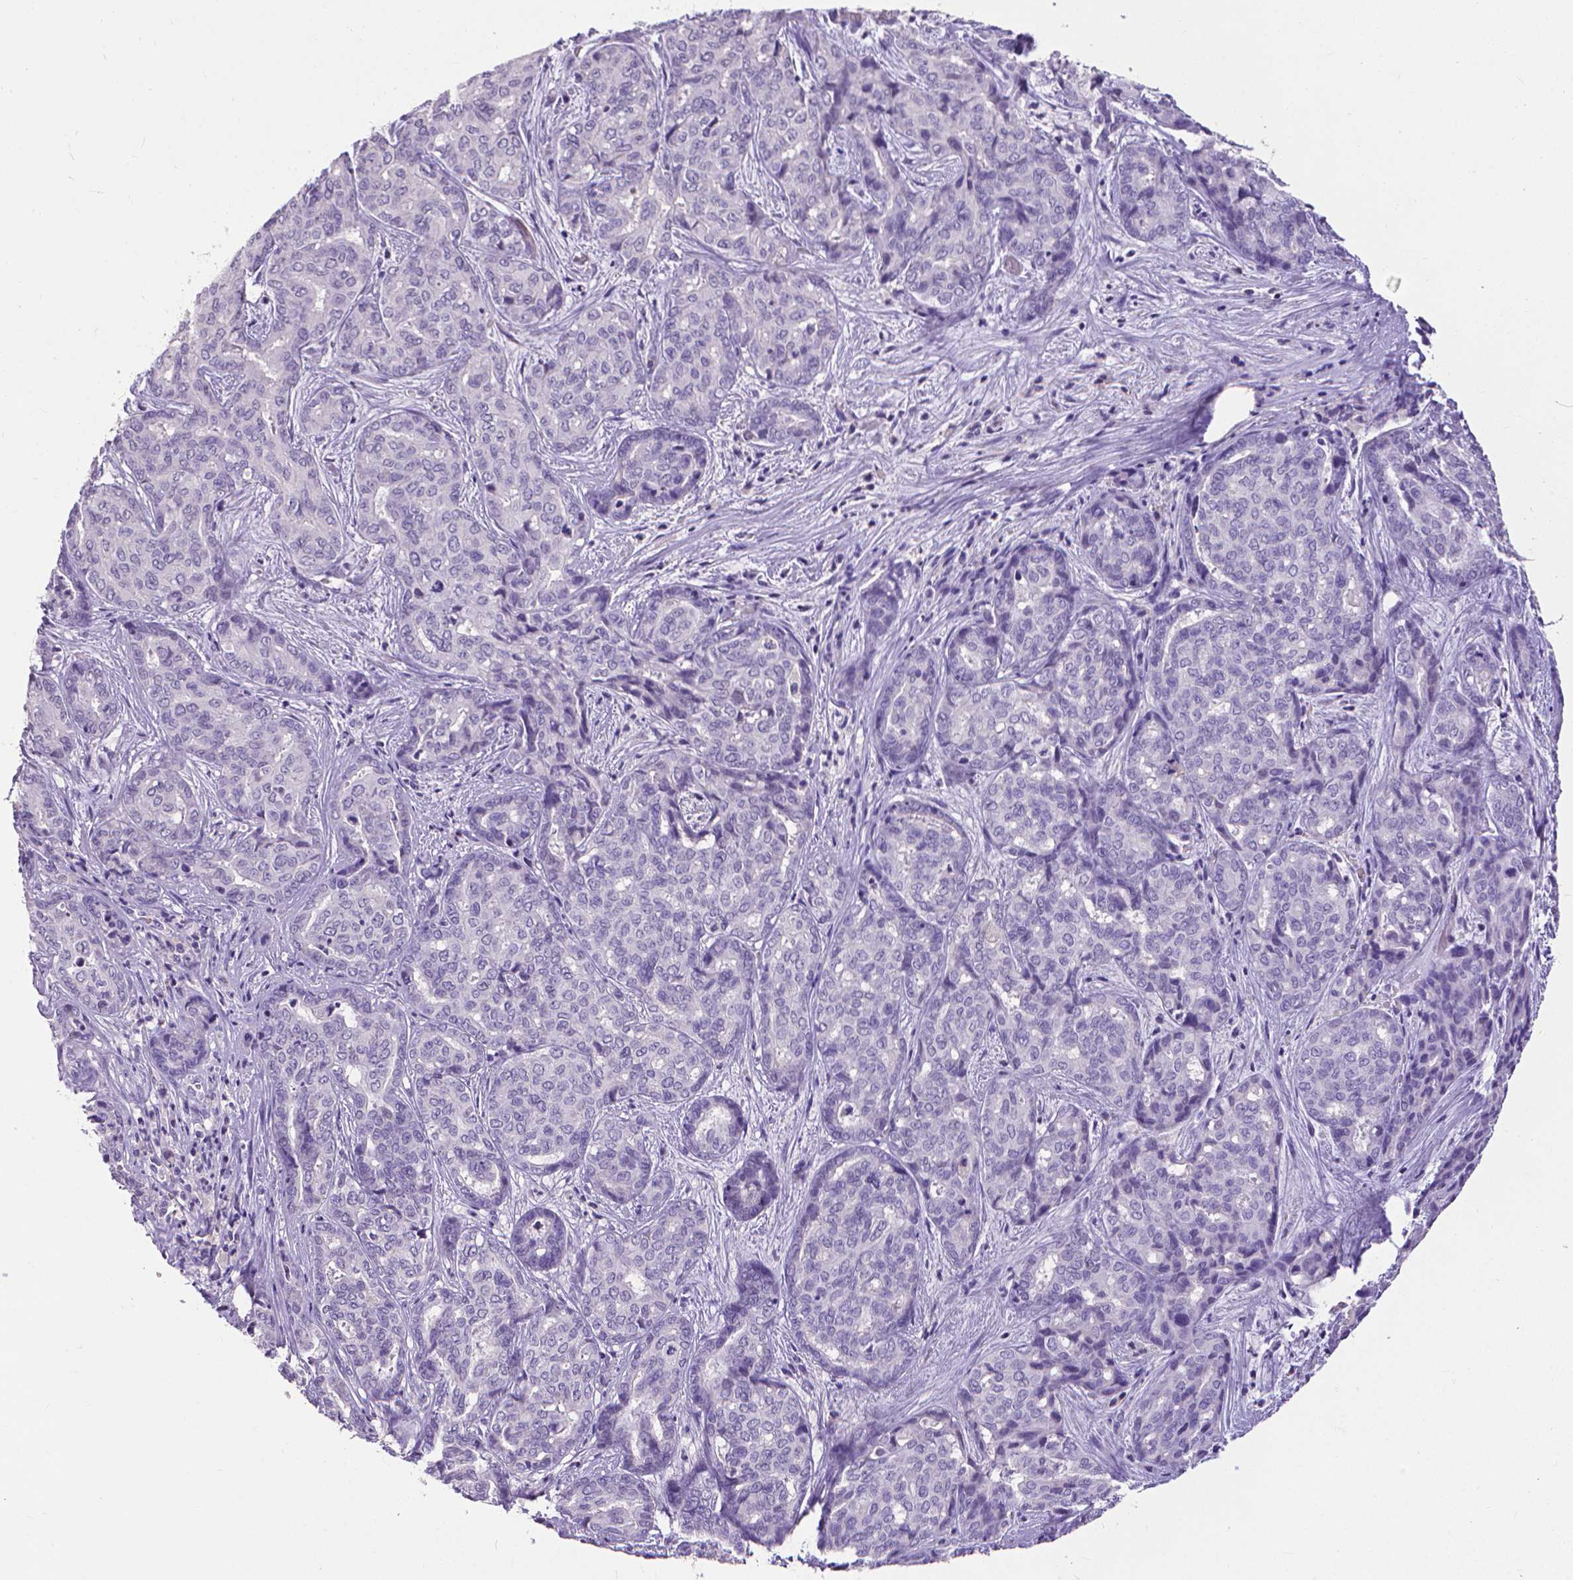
{"staining": {"intensity": "negative", "quantity": "none", "location": "none"}, "tissue": "liver cancer", "cell_type": "Tumor cells", "image_type": "cancer", "snomed": [{"axis": "morphology", "description": "Cholangiocarcinoma"}, {"axis": "topography", "description": "Liver"}], "caption": "Immunohistochemistry (IHC) photomicrograph of neoplastic tissue: human liver cancer (cholangiocarcinoma) stained with DAB exhibits no significant protein positivity in tumor cells. The staining is performed using DAB (3,3'-diaminobenzidine) brown chromogen with nuclei counter-stained in using hematoxylin.", "gene": "CD4", "patient": {"sex": "female", "age": 64}}